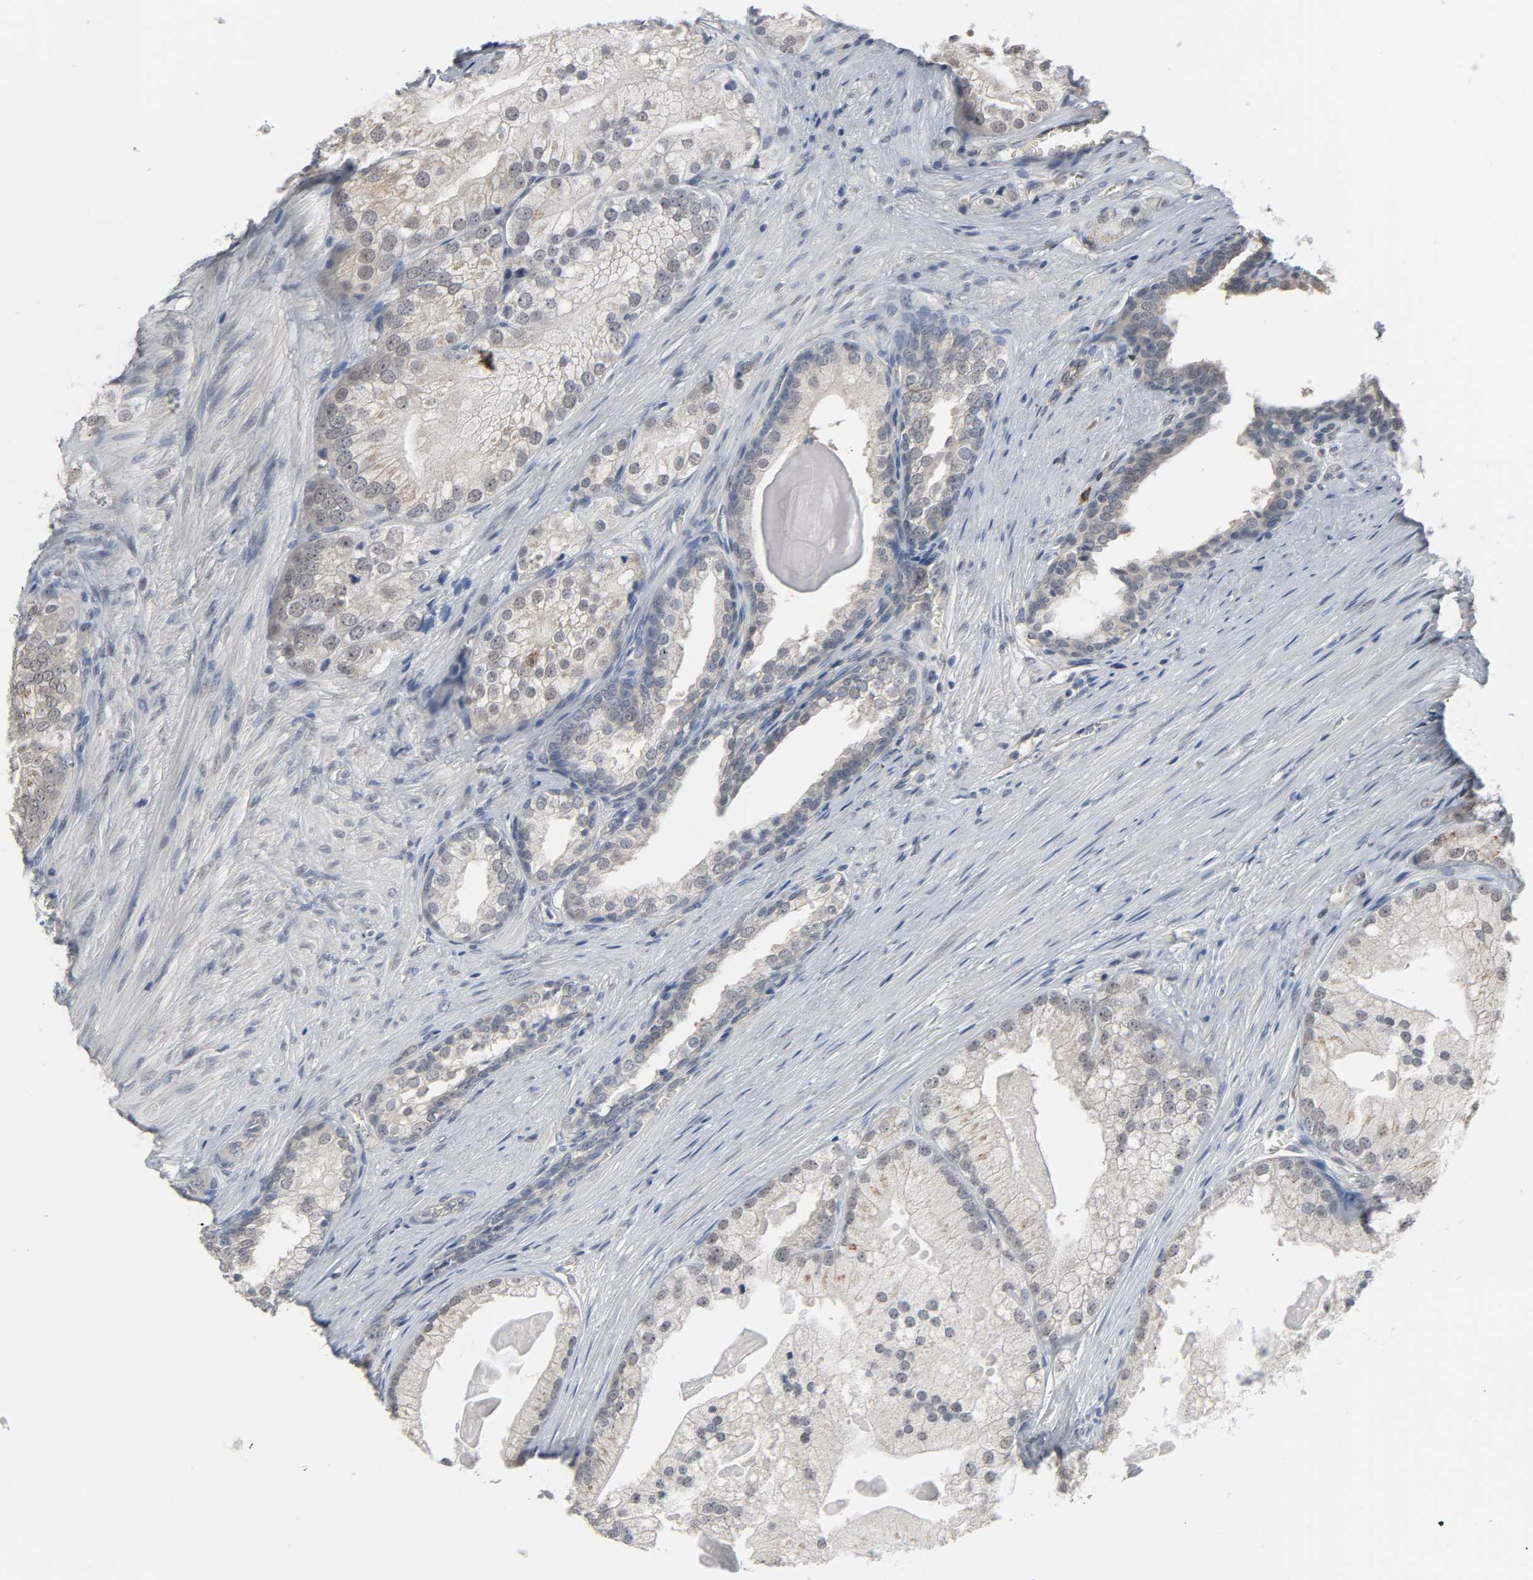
{"staining": {"intensity": "weak", "quantity": "25%-75%", "location": "cytoplasmic/membranous"}, "tissue": "prostate cancer", "cell_type": "Tumor cells", "image_type": "cancer", "snomed": [{"axis": "morphology", "description": "Adenocarcinoma, Low grade"}, {"axis": "topography", "description": "Prostate"}], "caption": "Prostate adenocarcinoma (low-grade) was stained to show a protein in brown. There is low levels of weak cytoplasmic/membranous expression in approximately 25%-75% of tumor cells. The staining was performed using DAB, with brown indicating positive protein expression. Nuclei are stained blue with hematoxylin.", "gene": "ACSS2", "patient": {"sex": "male", "age": 69}}